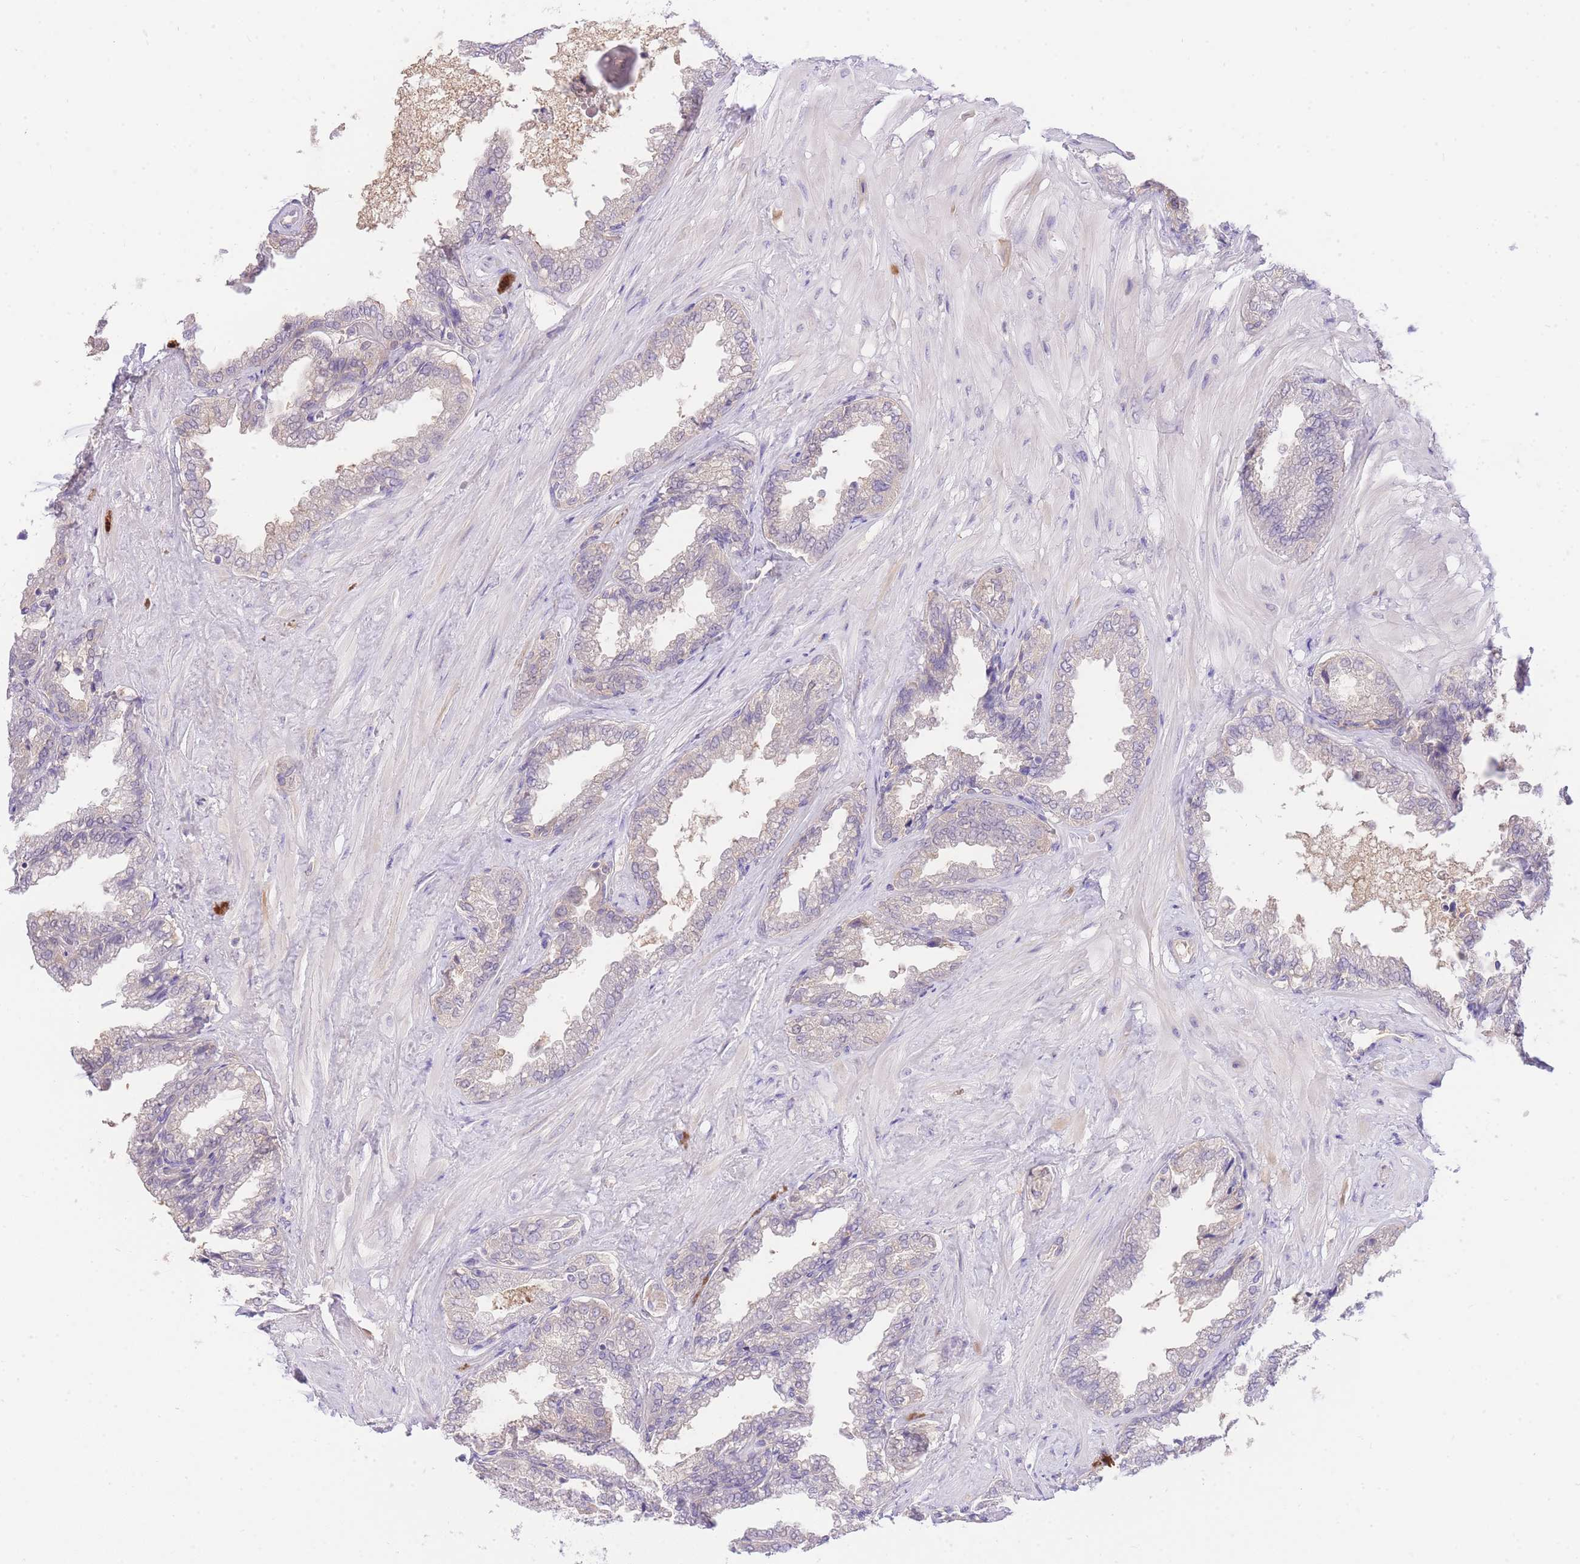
{"staining": {"intensity": "moderate", "quantity": "<25%", "location": "cytoplasmic/membranous"}, "tissue": "seminal vesicle", "cell_type": "Glandular cells", "image_type": "normal", "snomed": [{"axis": "morphology", "description": "Normal tissue, NOS"}, {"axis": "topography", "description": "Seminal veicle"}], "caption": "Moderate cytoplasmic/membranous staining is present in about <25% of glandular cells in normal seminal vesicle. (DAB (3,3'-diaminobenzidine) IHC with brightfield microscopy, high magnification).", "gene": "LIPH", "patient": {"sex": "male", "age": 46}}